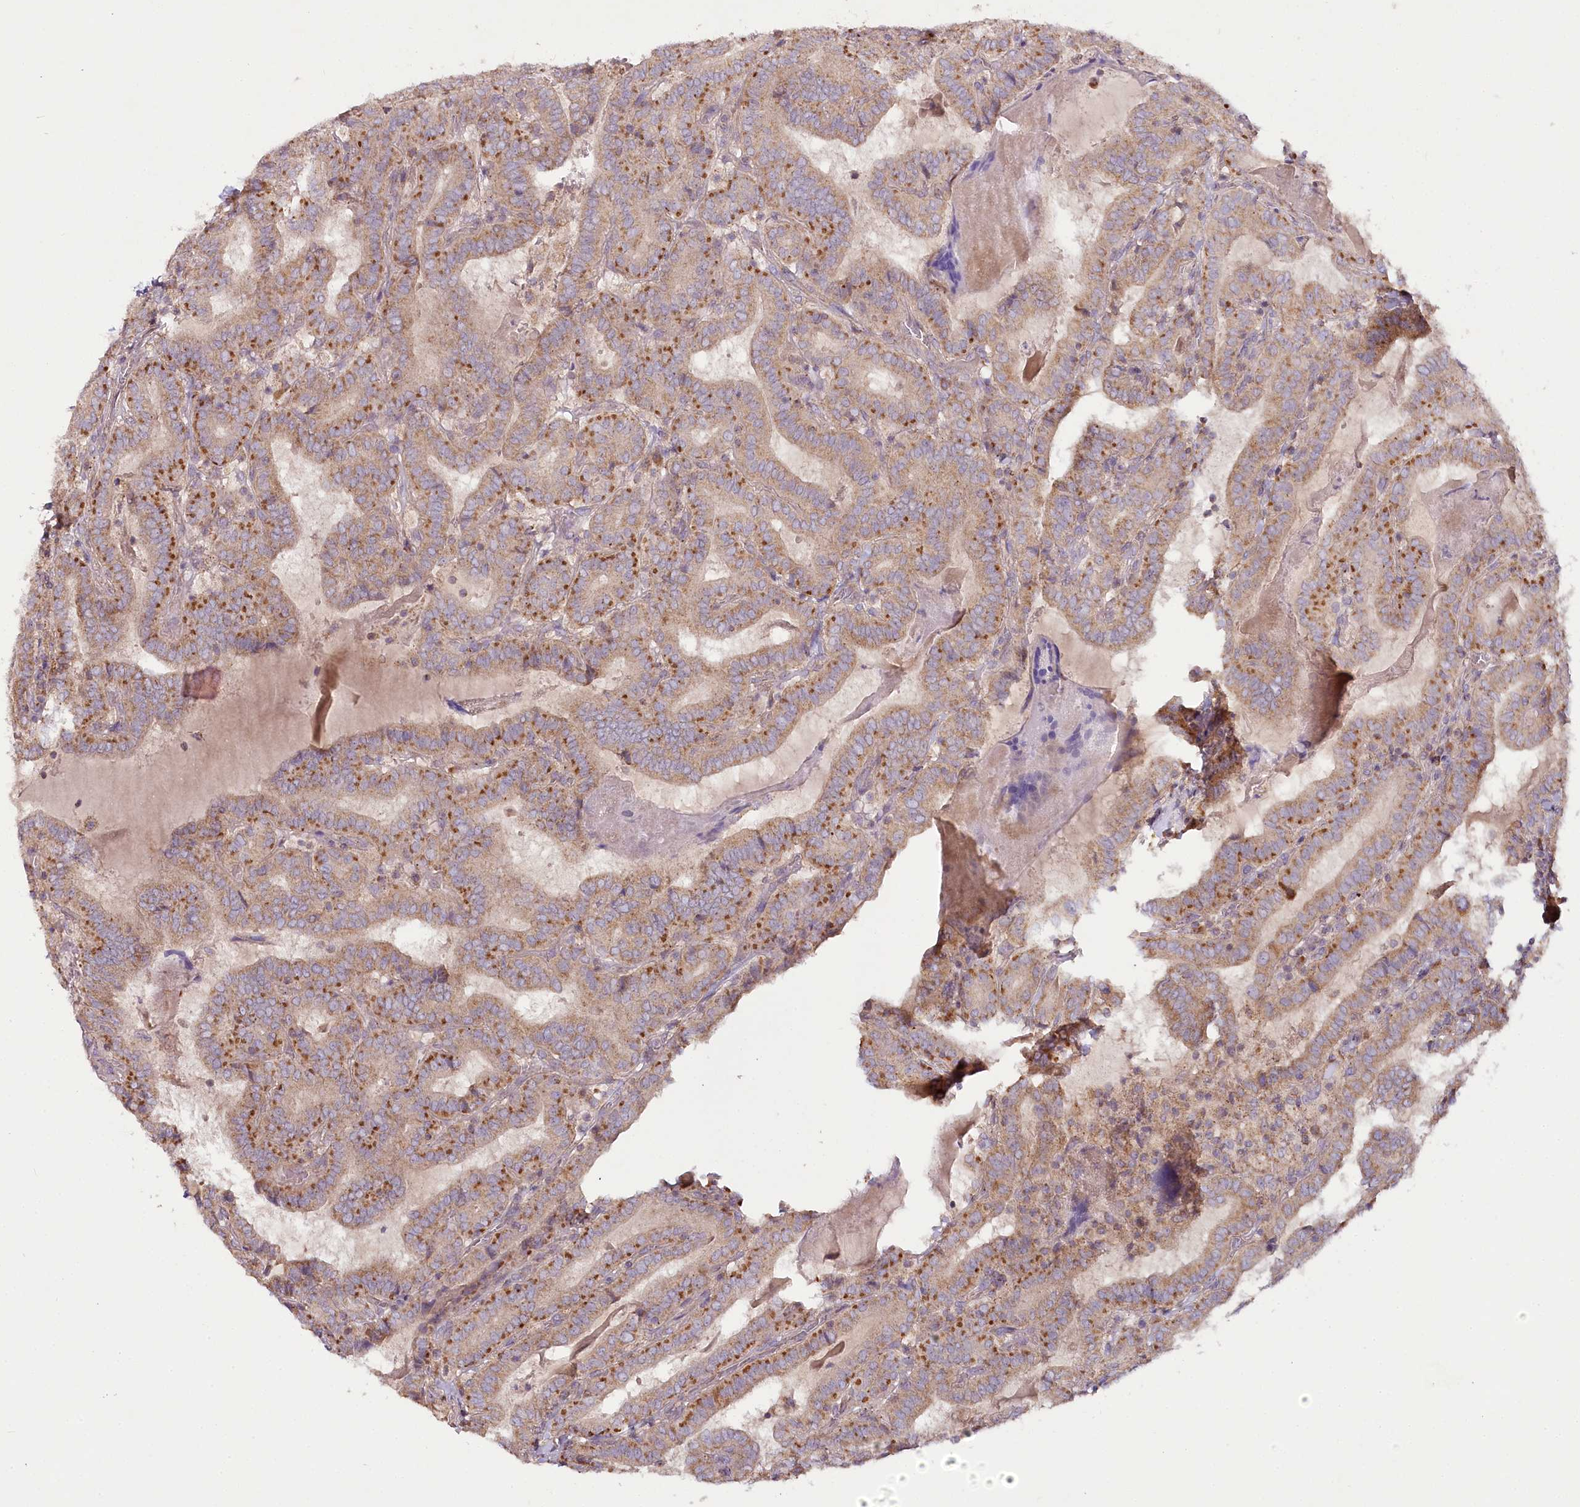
{"staining": {"intensity": "moderate", "quantity": ">75%", "location": "cytoplasmic/membranous"}, "tissue": "thyroid cancer", "cell_type": "Tumor cells", "image_type": "cancer", "snomed": [{"axis": "morphology", "description": "Papillary adenocarcinoma, NOS"}, {"axis": "topography", "description": "Thyroid gland"}], "caption": "Brown immunohistochemical staining in human papillary adenocarcinoma (thyroid) shows moderate cytoplasmic/membranous expression in about >75% of tumor cells.", "gene": "ACOX2", "patient": {"sex": "female", "age": 72}}